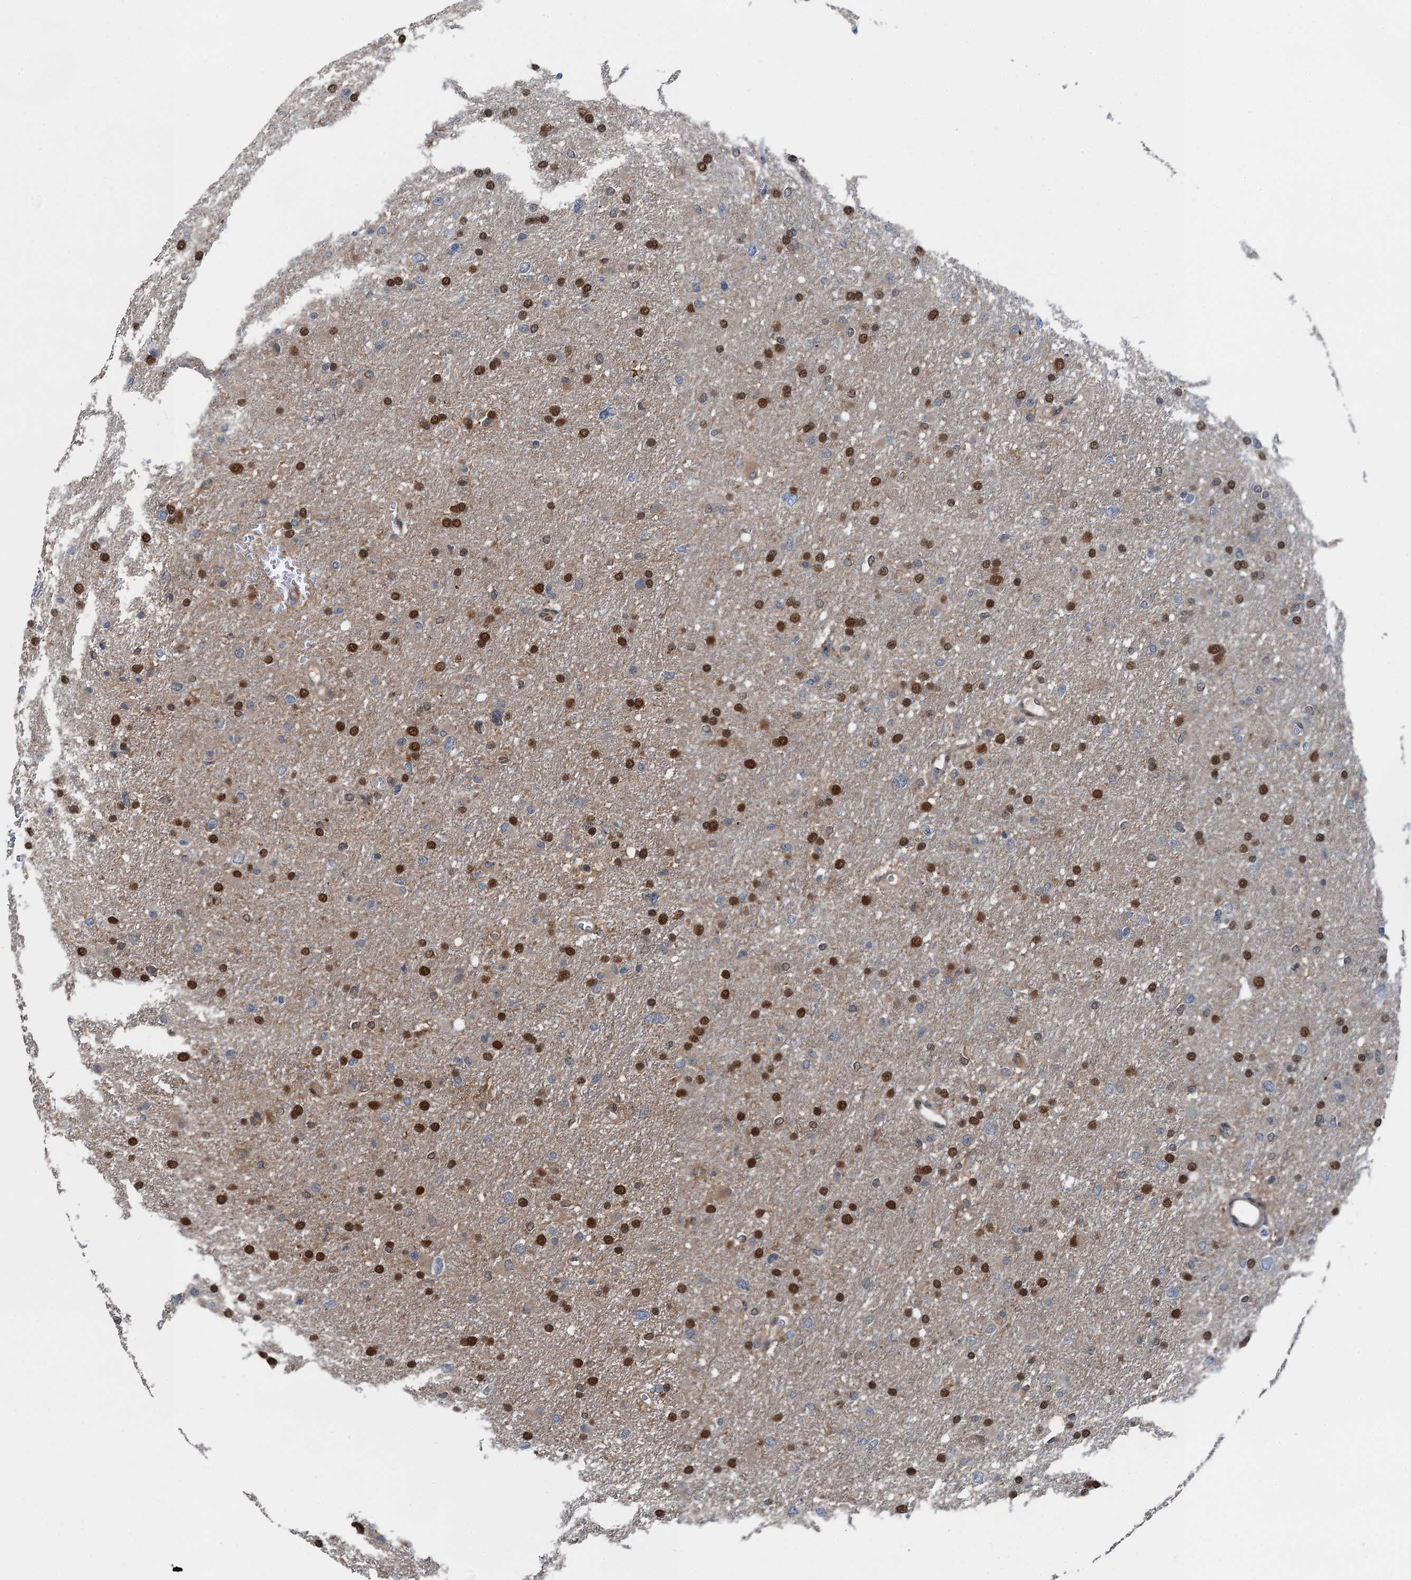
{"staining": {"intensity": "strong", "quantity": "25%-75%", "location": "nuclear"}, "tissue": "glioma", "cell_type": "Tumor cells", "image_type": "cancer", "snomed": [{"axis": "morphology", "description": "Glioma, malignant, High grade"}, {"axis": "topography", "description": "Cerebral cortex"}], "caption": "Malignant high-grade glioma tissue displays strong nuclear positivity in approximately 25%-75% of tumor cells, visualized by immunohistochemistry.", "gene": "RNH1", "patient": {"sex": "female", "age": 36}}